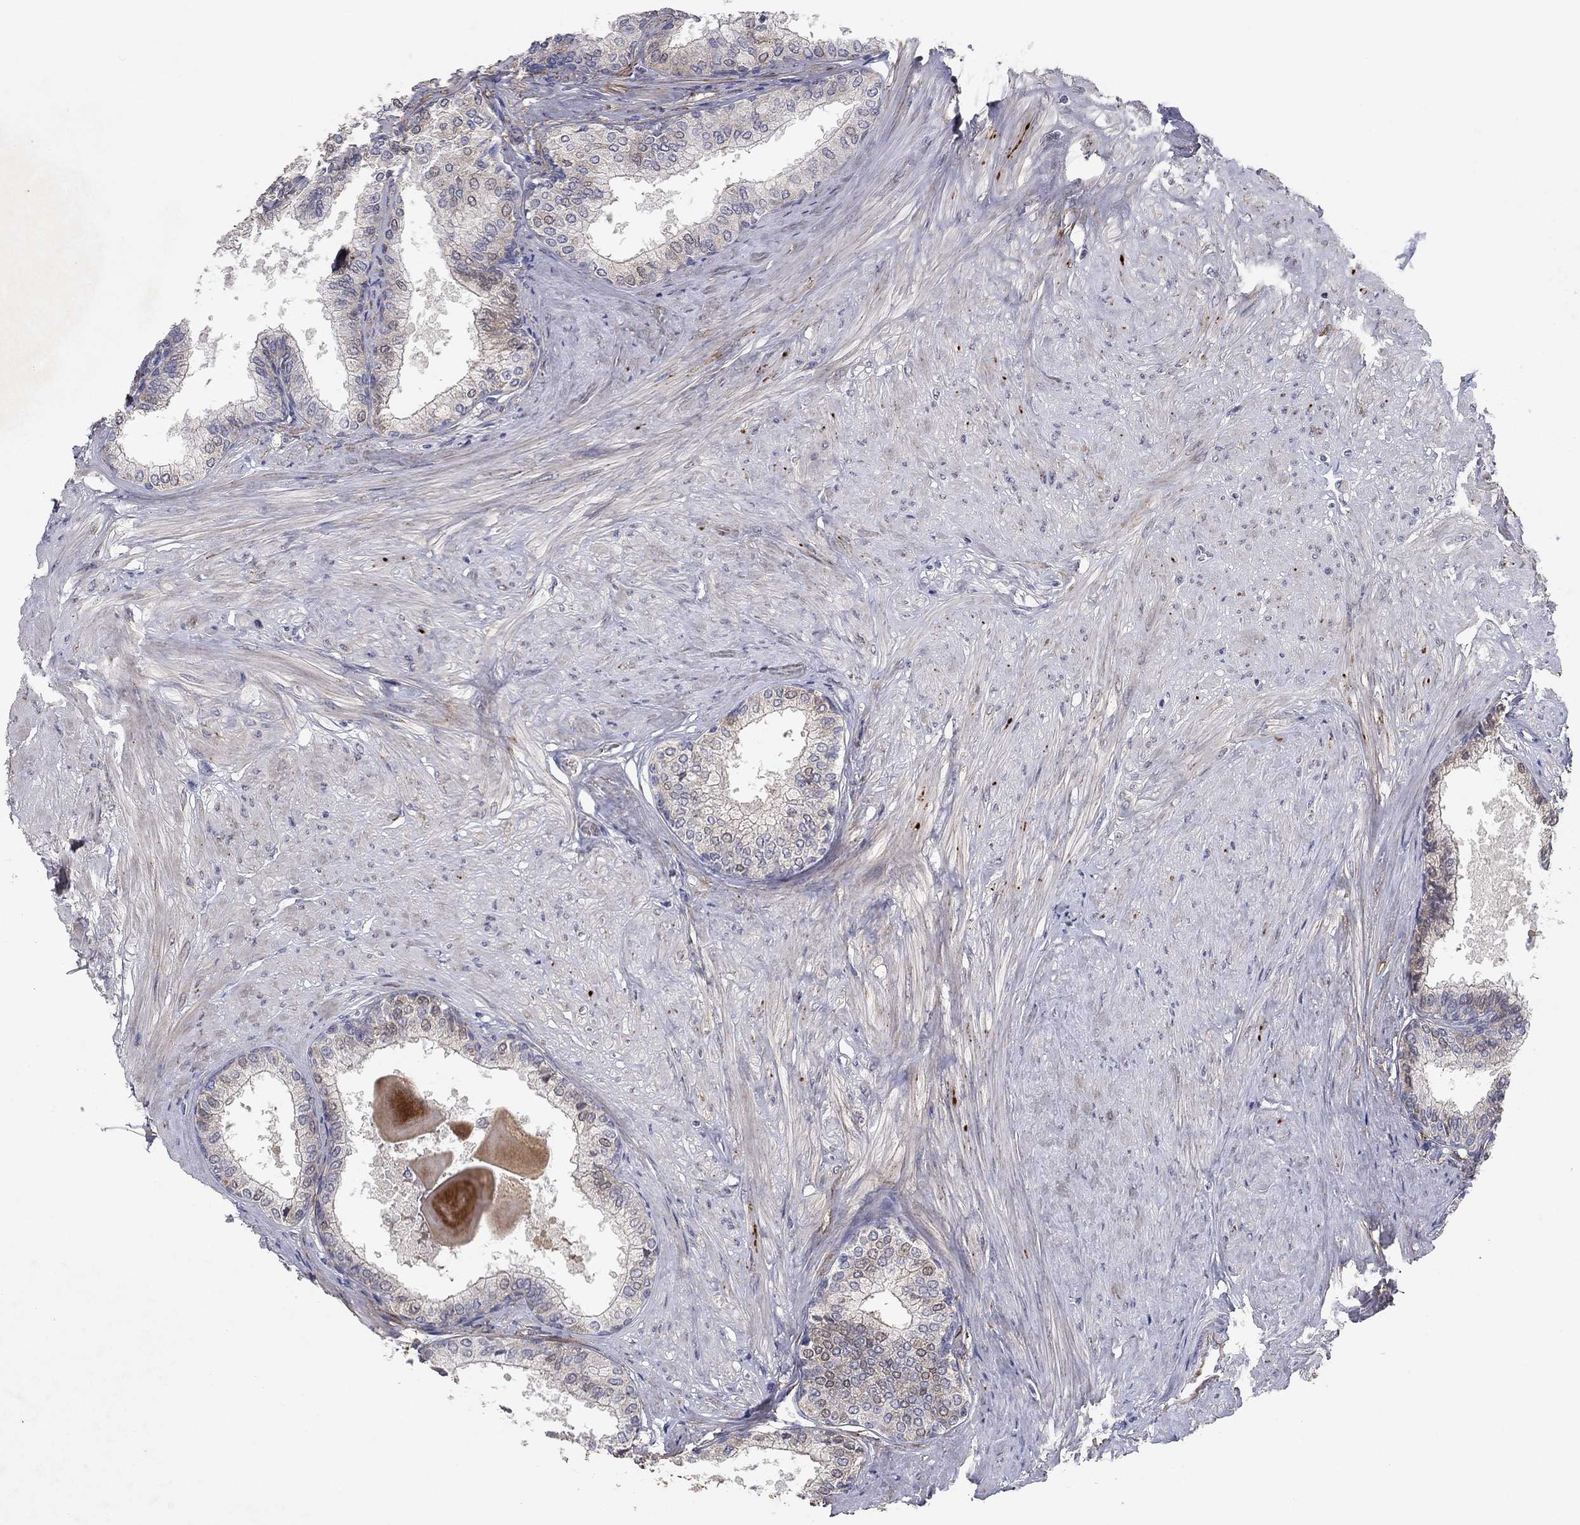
{"staining": {"intensity": "negative", "quantity": "none", "location": "none"}, "tissue": "prostate", "cell_type": "Glandular cells", "image_type": "normal", "snomed": [{"axis": "morphology", "description": "Normal tissue, NOS"}, {"axis": "topography", "description": "Prostate"}], "caption": "Prostate stained for a protein using IHC displays no expression glandular cells.", "gene": "PTGDS", "patient": {"sex": "male", "age": 63}}